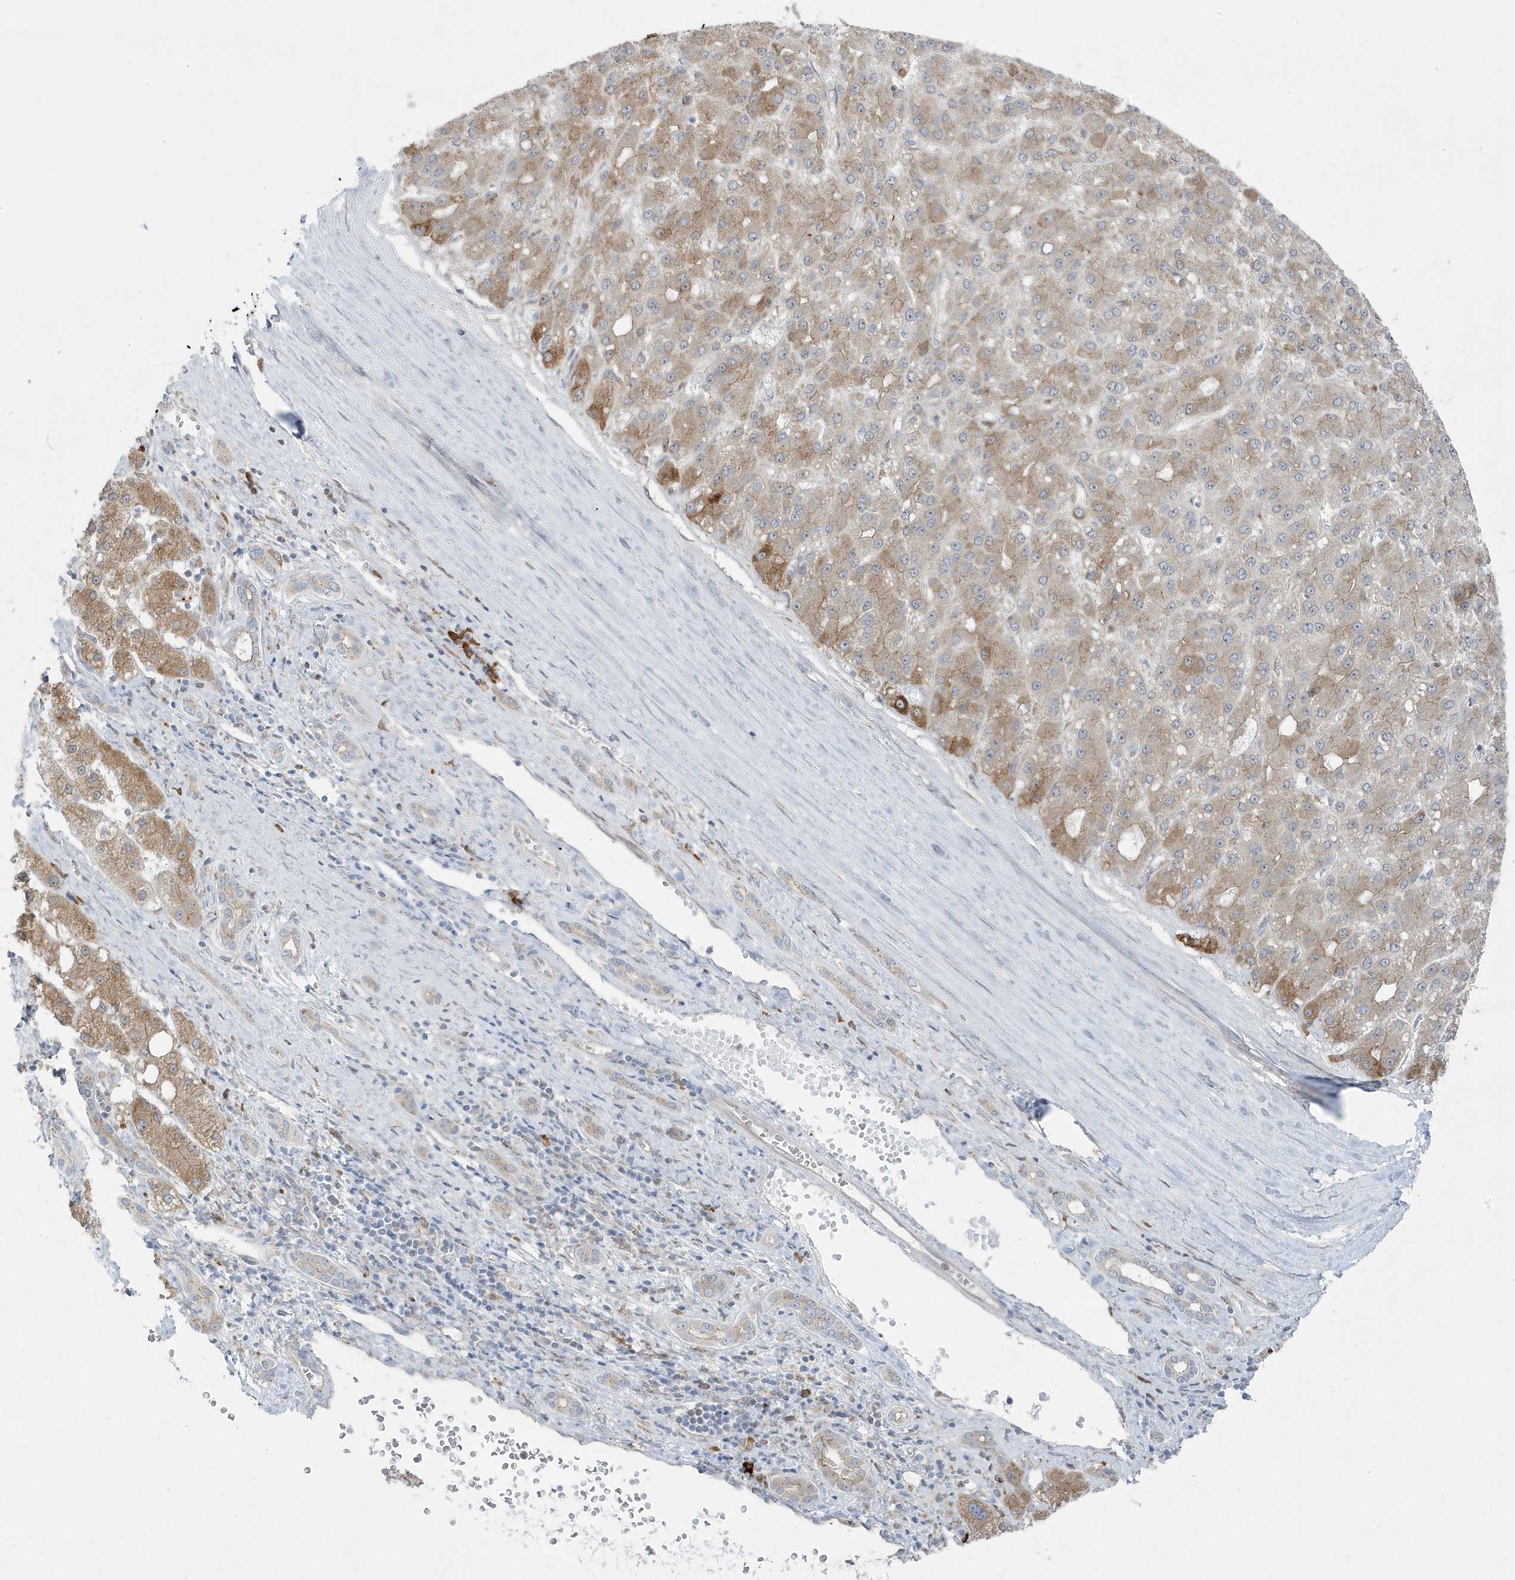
{"staining": {"intensity": "moderate", "quantity": "25%-75%", "location": "cytoplasmic/membranous"}, "tissue": "liver cancer", "cell_type": "Tumor cells", "image_type": "cancer", "snomed": [{"axis": "morphology", "description": "Carcinoma, Hepatocellular, NOS"}, {"axis": "topography", "description": "Liver"}], "caption": "The immunohistochemical stain shows moderate cytoplasmic/membranous expression in tumor cells of hepatocellular carcinoma (liver) tissue. (DAB (3,3'-diaminobenzidine) IHC, brown staining for protein, blue staining for nuclei).", "gene": "ZNF654", "patient": {"sex": "male", "age": 67}}